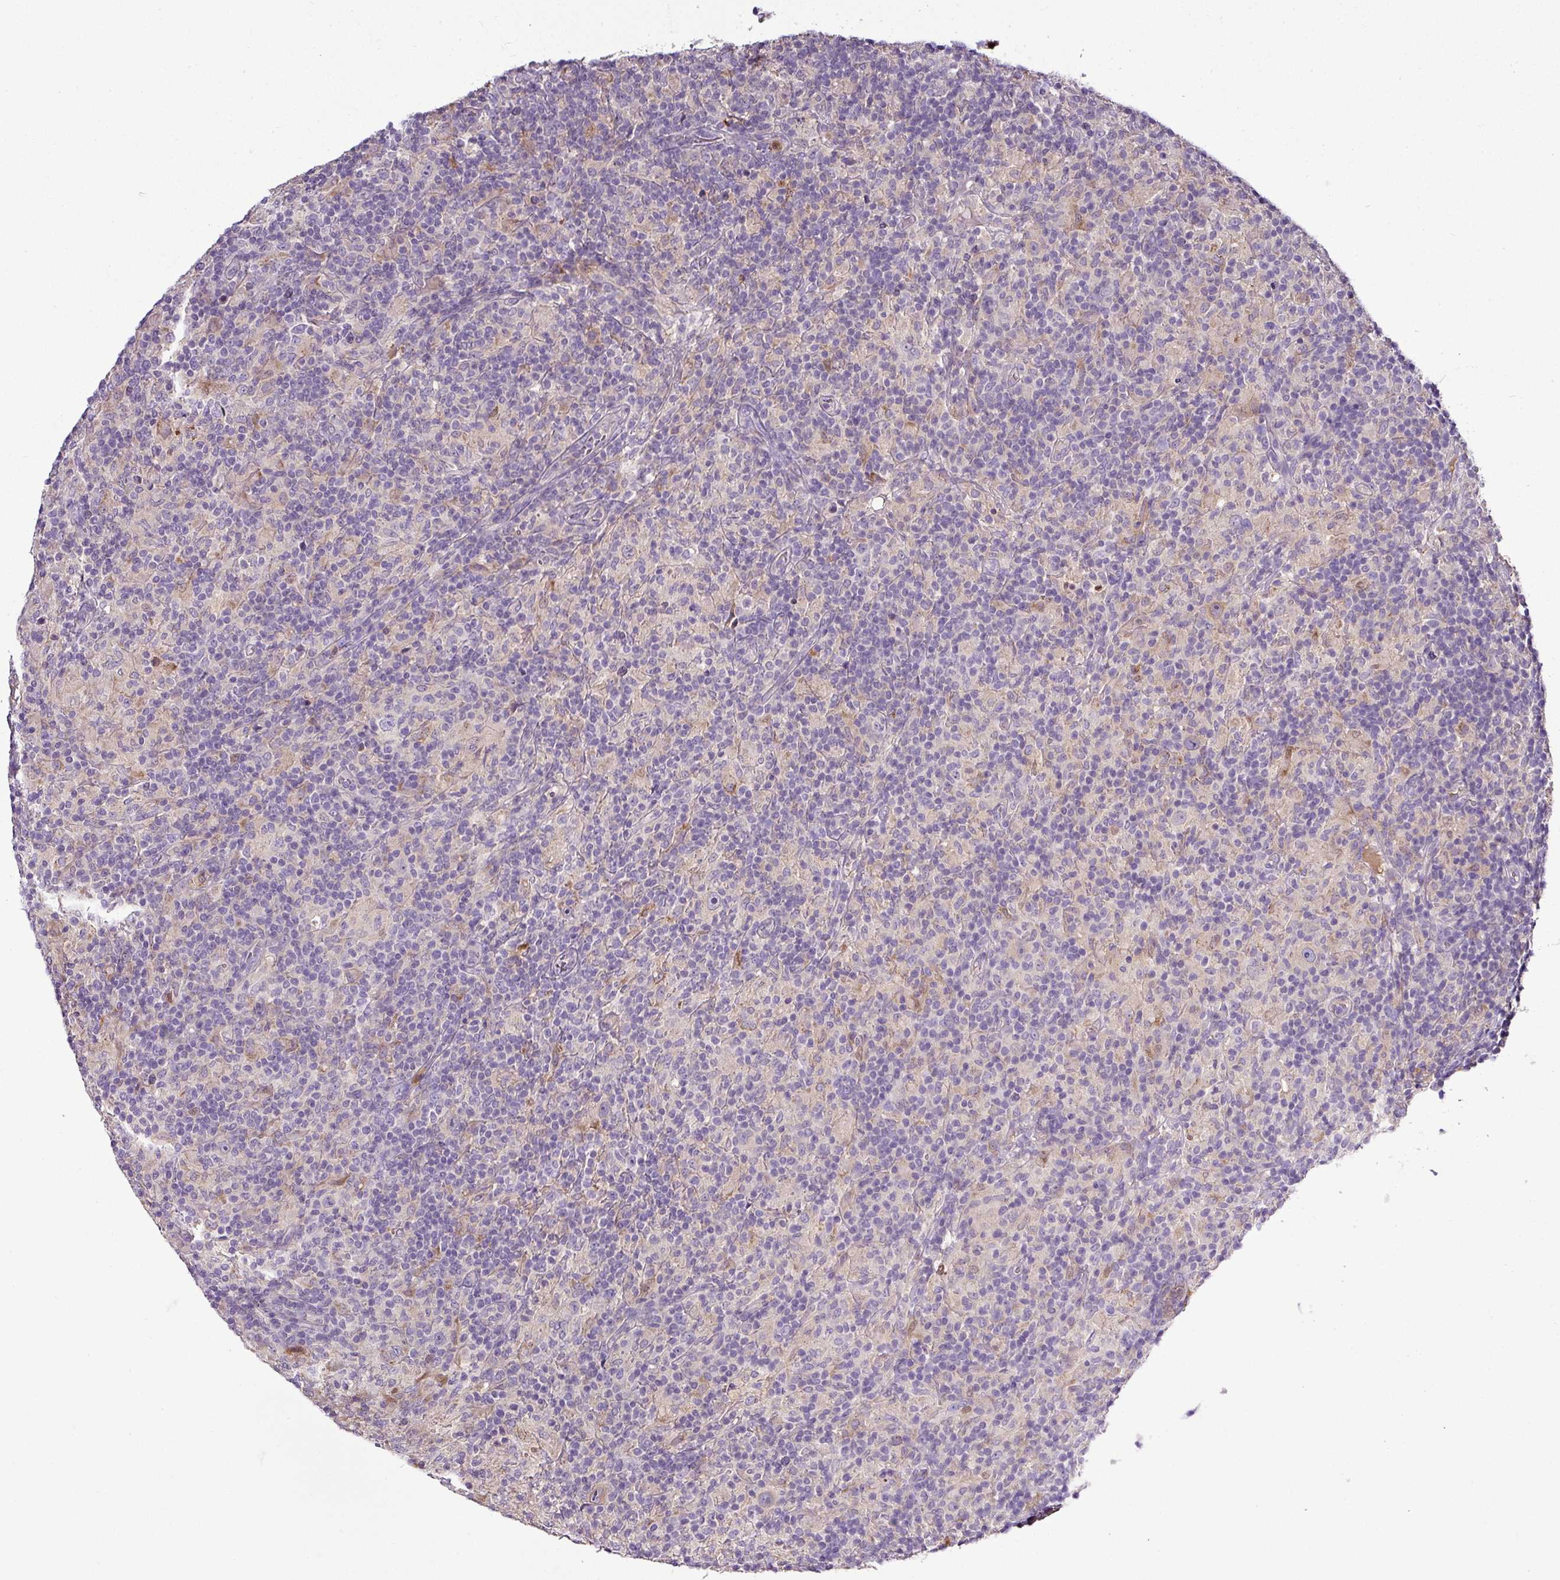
{"staining": {"intensity": "negative", "quantity": "none", "location": "none"}, "tissue": "lymphoma", "cell_type": "Tumor cells", "image_type": "cancer", "snomed": [{"axis": "morphology", "description": "Hodgkin's disease, NOS"}, {"axis": "topography", "description": "Lymph node"}], "caption": "Tumor cells are negative for protein expression in human lymphoma.", "gene": "CAB39L", "patient": {"sex": "male", "age": 70}}